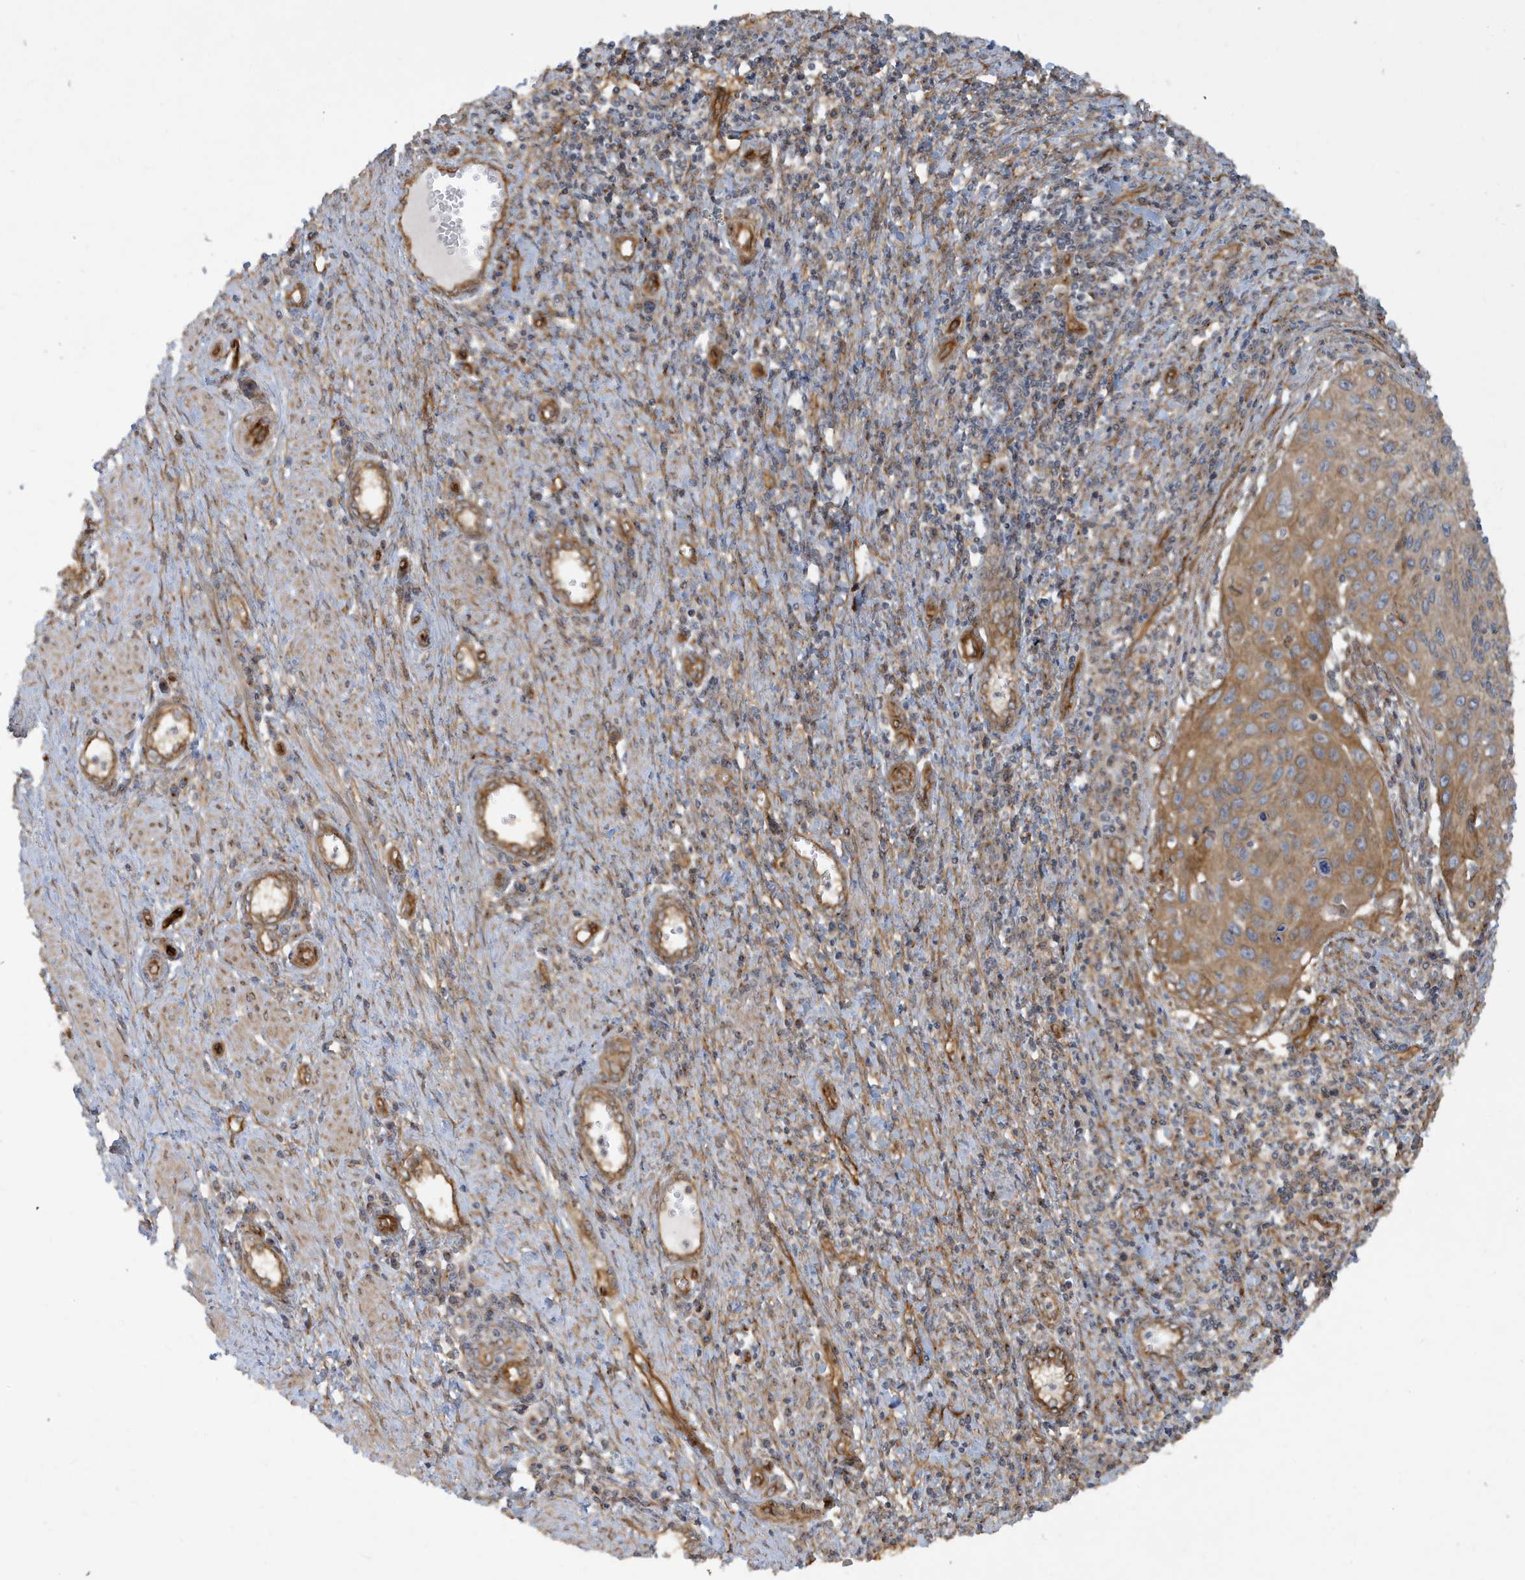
{"staining": {"intensity": "moderate", "quantity": ">75%", "location": "cytoplasmic/membranous"}, "tissue": "cervical cancer", "cell_type": "Tumor cells", "image_type": "cancer", "snomed": [{"axis": "morphology", "description": "Squamous cell carcinoma, NOS"}, {"axis": "topography", "description": "Cervix"}], "caption": "Moderate cytoplasmic/membranous expression is appreciated in about >75% of tumor cells in cervical cancer (squamous cell carcinoma).", "gene": "ATP23", "patient": {"sex": "female", "age": 32}}